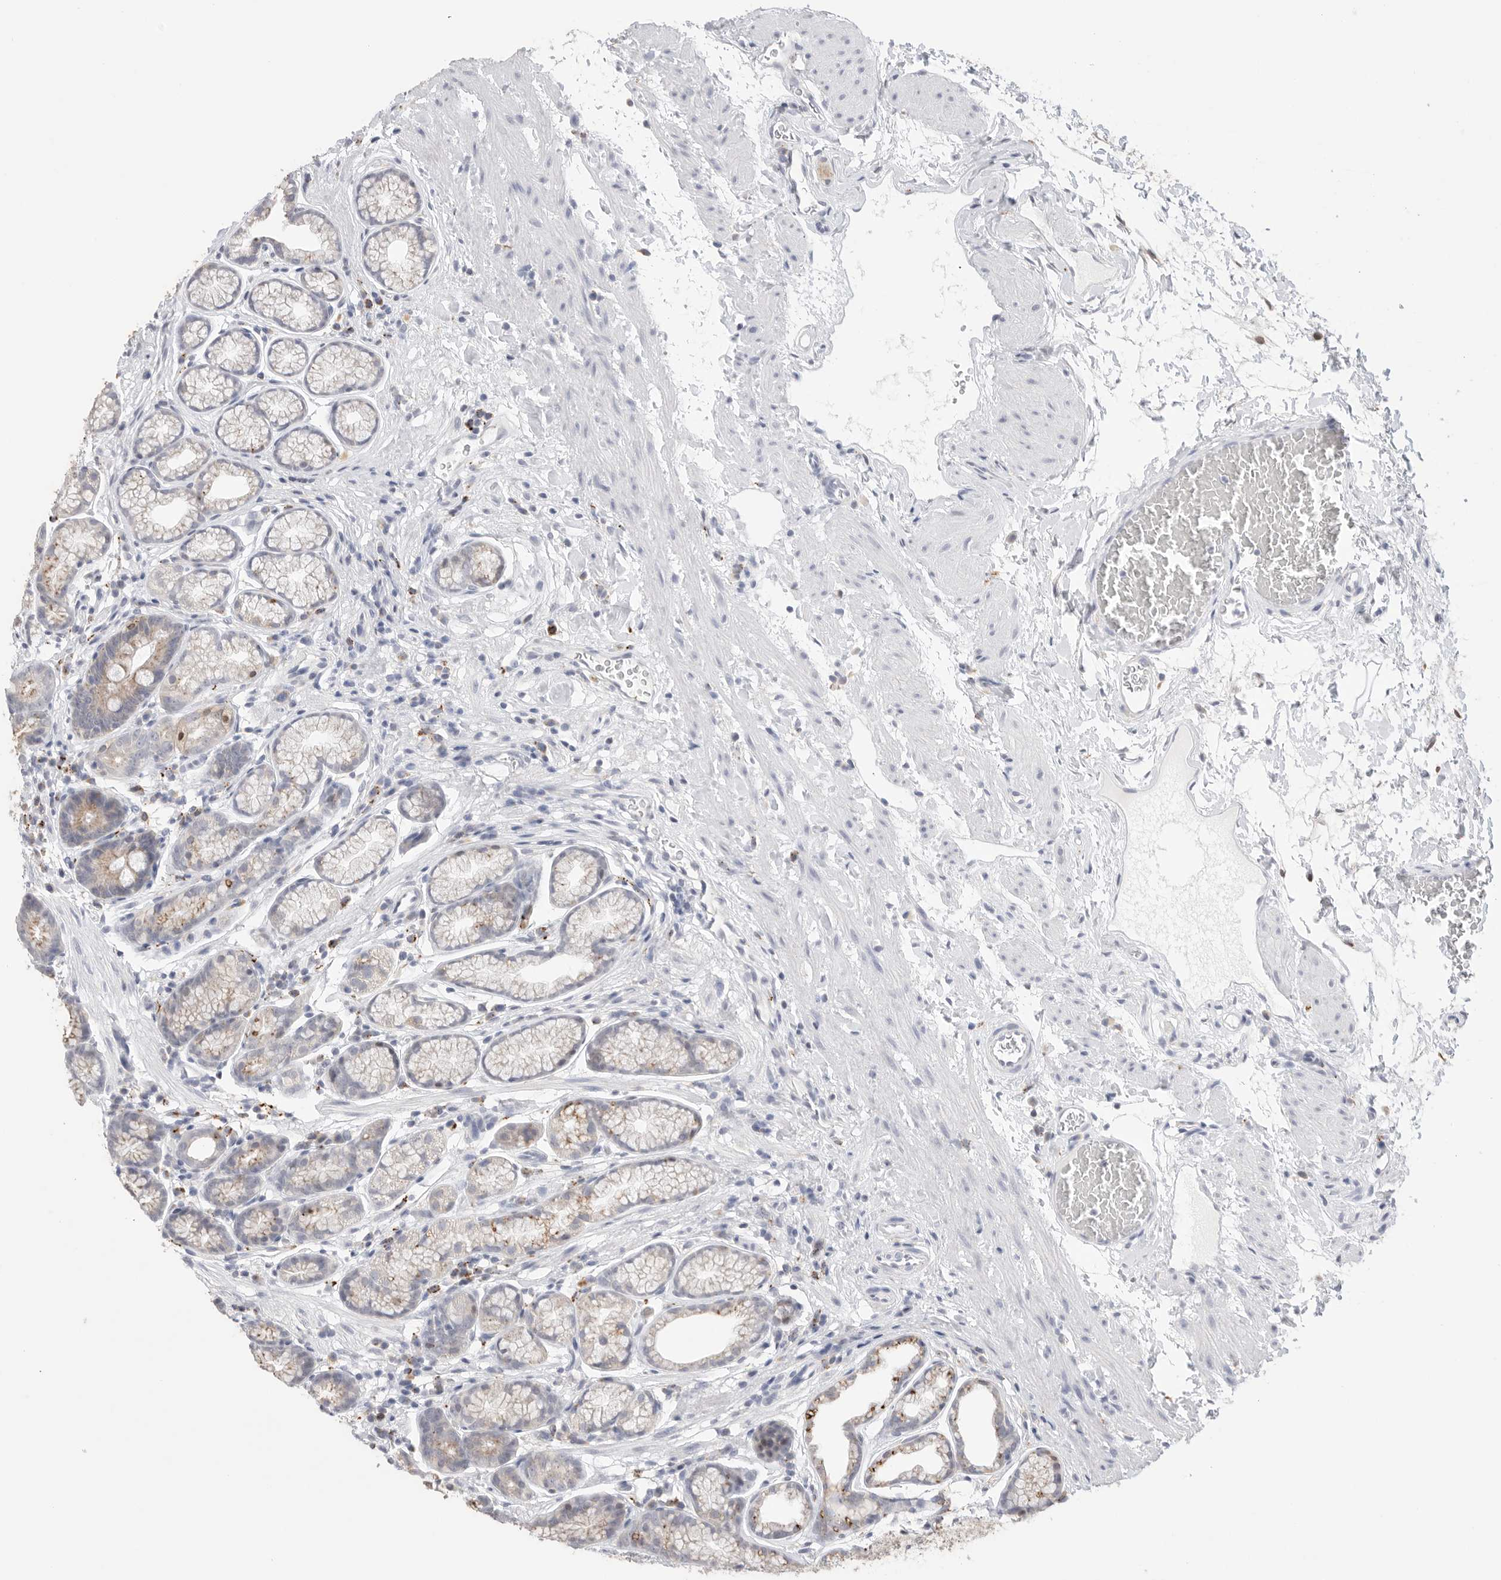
{"staining": {"intensity": "weak", "quantity": ">75%", "location": "cytoplasmic/membranous"}, "tissue": "stomach", "cell_type": "Glandular cells", "image_type": "normal", "snomed": [{"axis": "morphology", "description": "Normal tissue, NOS"}, {"axis": "topography", "description": "Stomach"}], "caption": "Protein expression analysis of benign stomach exhibits weak cytoplasmic/membranous expression in approximately >75% of glandular cells.", "gene": "GGH", "patient": {"sex": "male", "age": 42}}